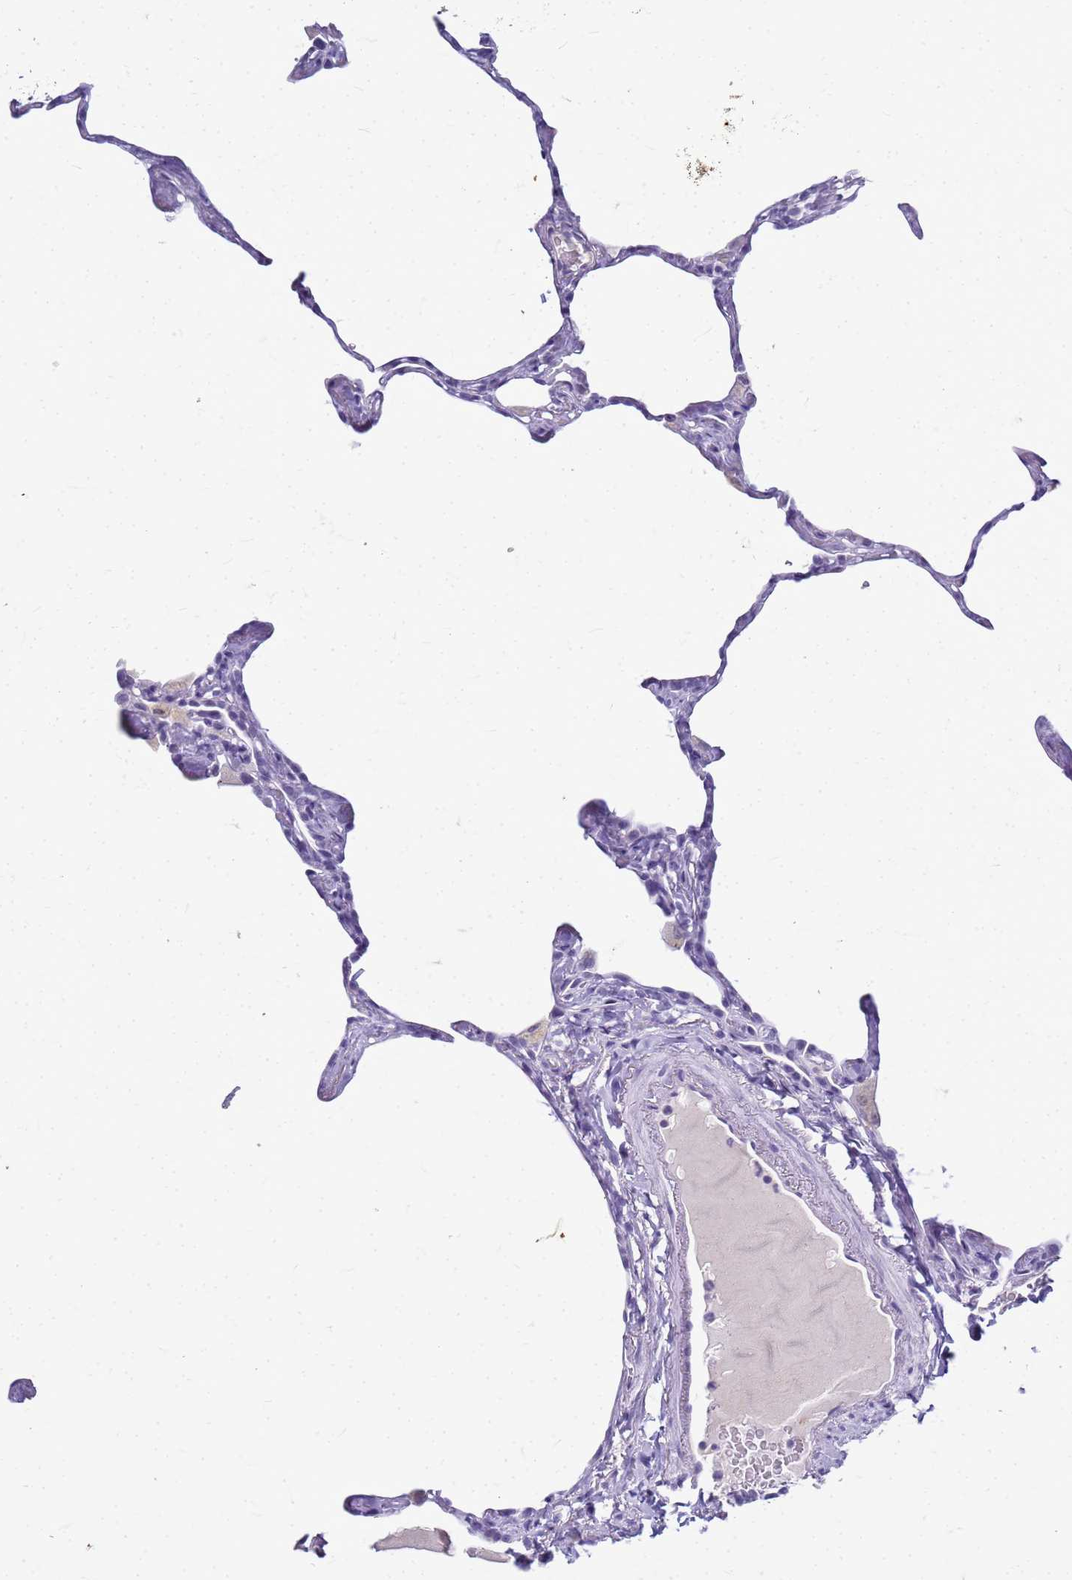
{"staining": {"intensity": "negative", "quantity": "none", "location": "none"}, "tissue": "lung", "cell_type": "Alveolar cells", "image_type": "normal", "snomed": [{"axis": "morphology", "description": "Normal tissue, NOS"}, {"axis": "topography", "description": "Lung"}], "caption": "IHC of normal lung displays no staining in alveolar cells.", "gene": "CFAP100", "patient": {"sex": "male", "age": 65}}